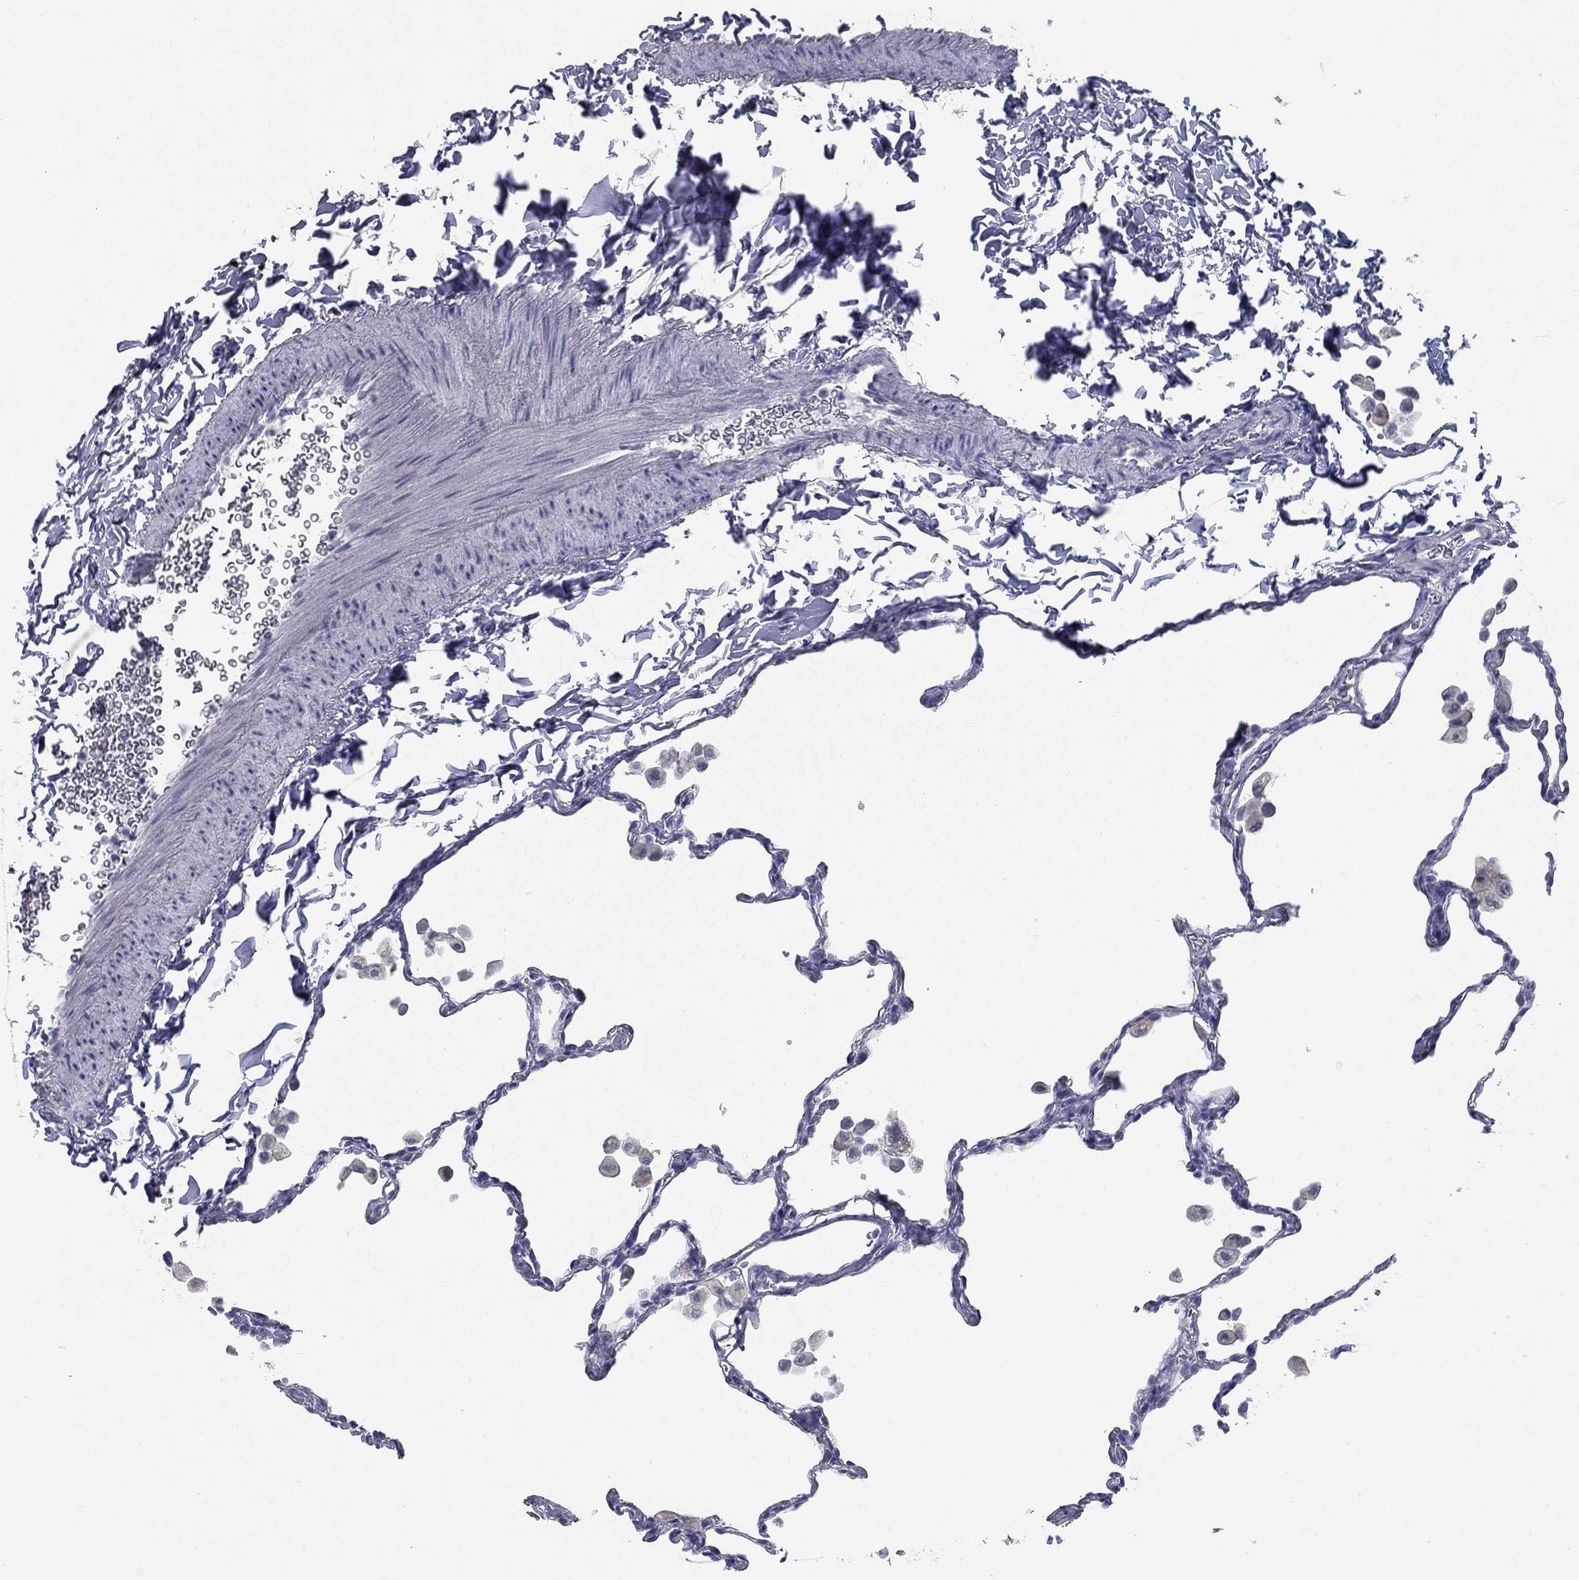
{"staining": {"intensity": "negative", "quantity": "none", "location": "none"}, "tissue": "lung", "cell_type": "Alveolar cells", "image_type": "normal", "snomed": [{"axis": "morphology", "description": "Normal tissue, NOS"}, {"axis": "topography", "description": "Lung"}], "caption": "The micrograph displays no significant expression in alveolar cells of lung. (DAB (3,3'-diaminobenzidine) IHC visualized using brightfield microscopy, high magnification).", "gene": "TAC1", "patient": {"sex": "female", "age": 47}}